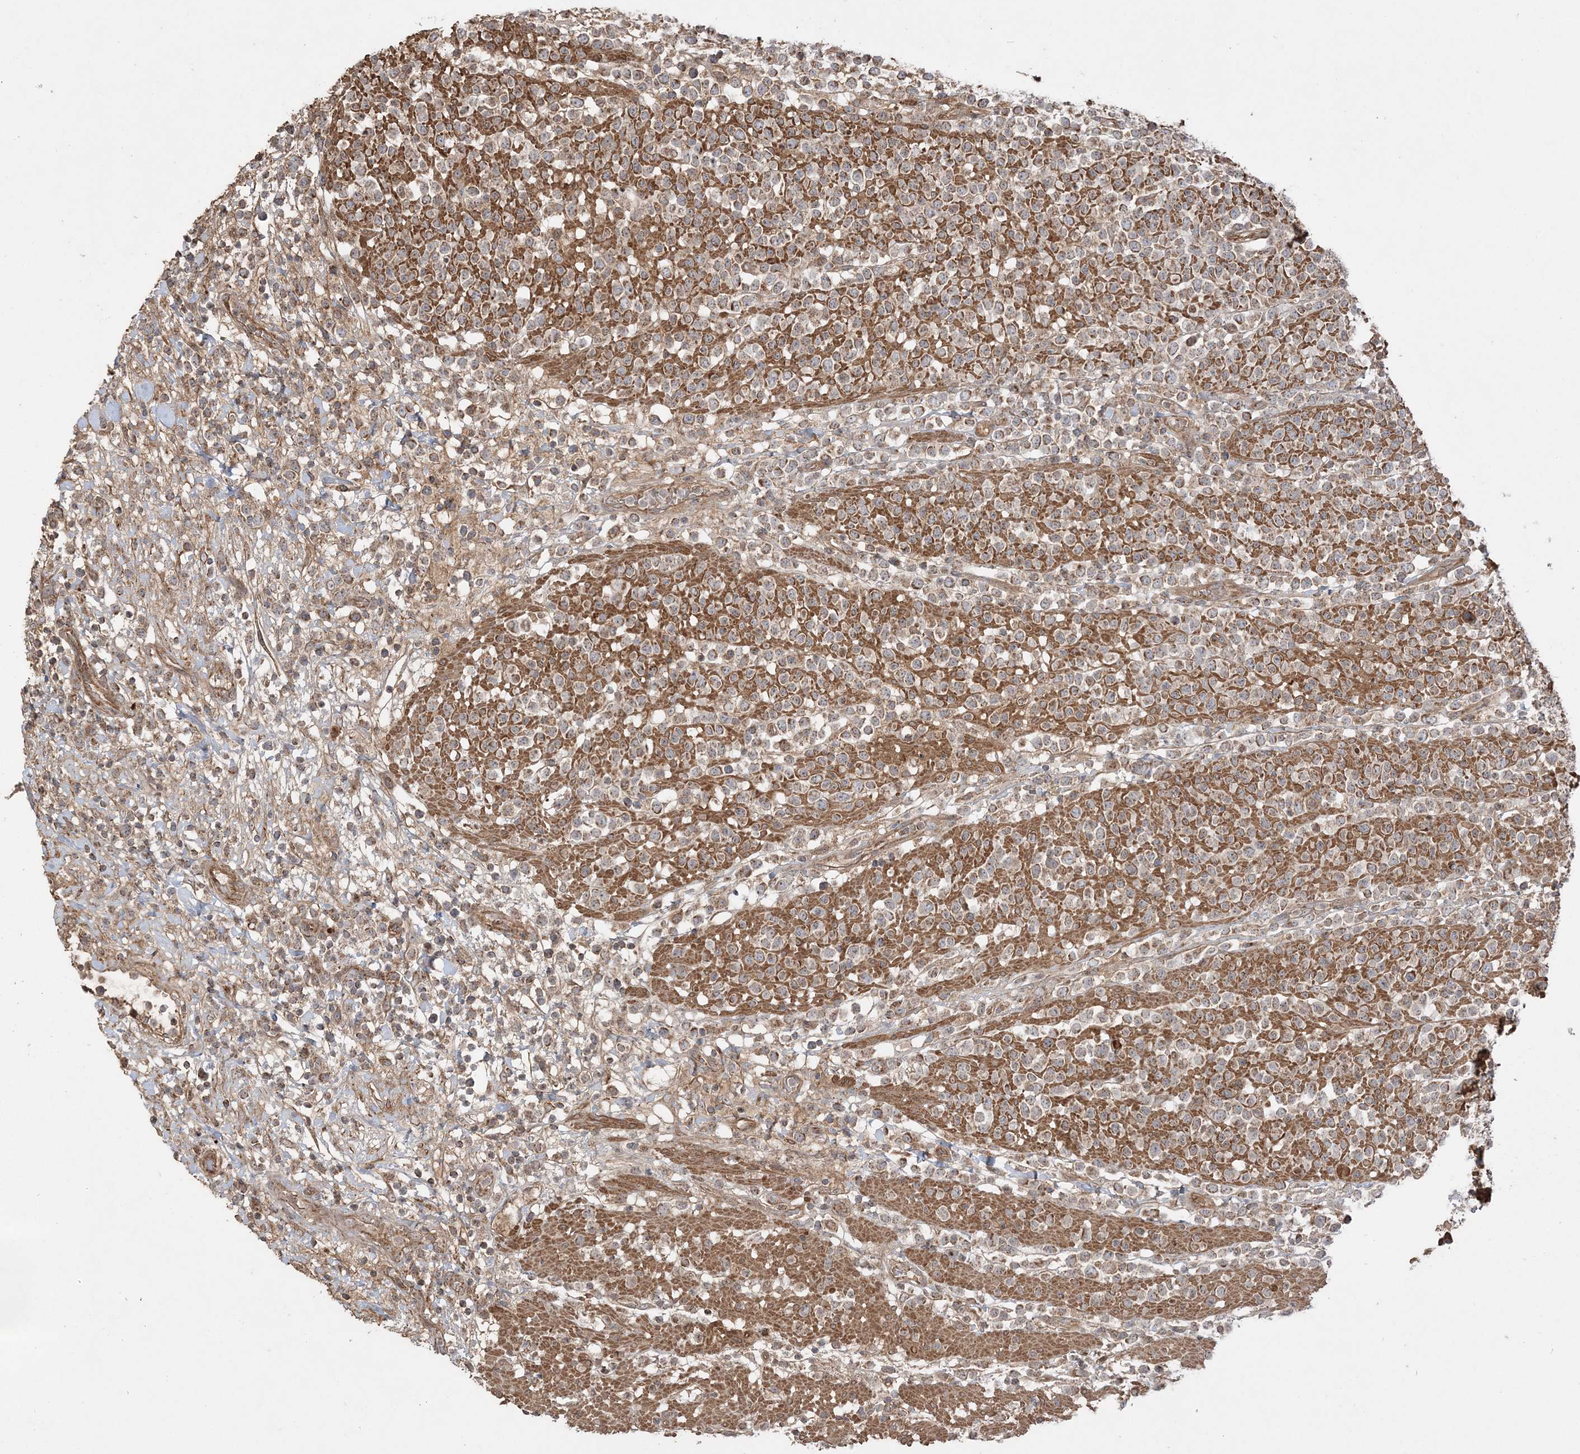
{"staining": {"intensity": "moderate", "quantity": ">75%", "location": "cytoplasmic/membranous"}, "tissue": "lymphoma", "cell_type": "Tumor cells", "image_type": "cancer", "snomed": [{"axis": "morphology", "description": "Malignant lymphoma, non-Hodgkin's type, High grade"}, {"axis": "topography", "description": "Colon"}], "caption": "Malignant lymphoma, non-Hodgkin's type (high-grade) stained with a protein marker shows moderate staining in tumor cells.", "gene": "SCLT1", "patient": {"sex": "female", "age": 53}}